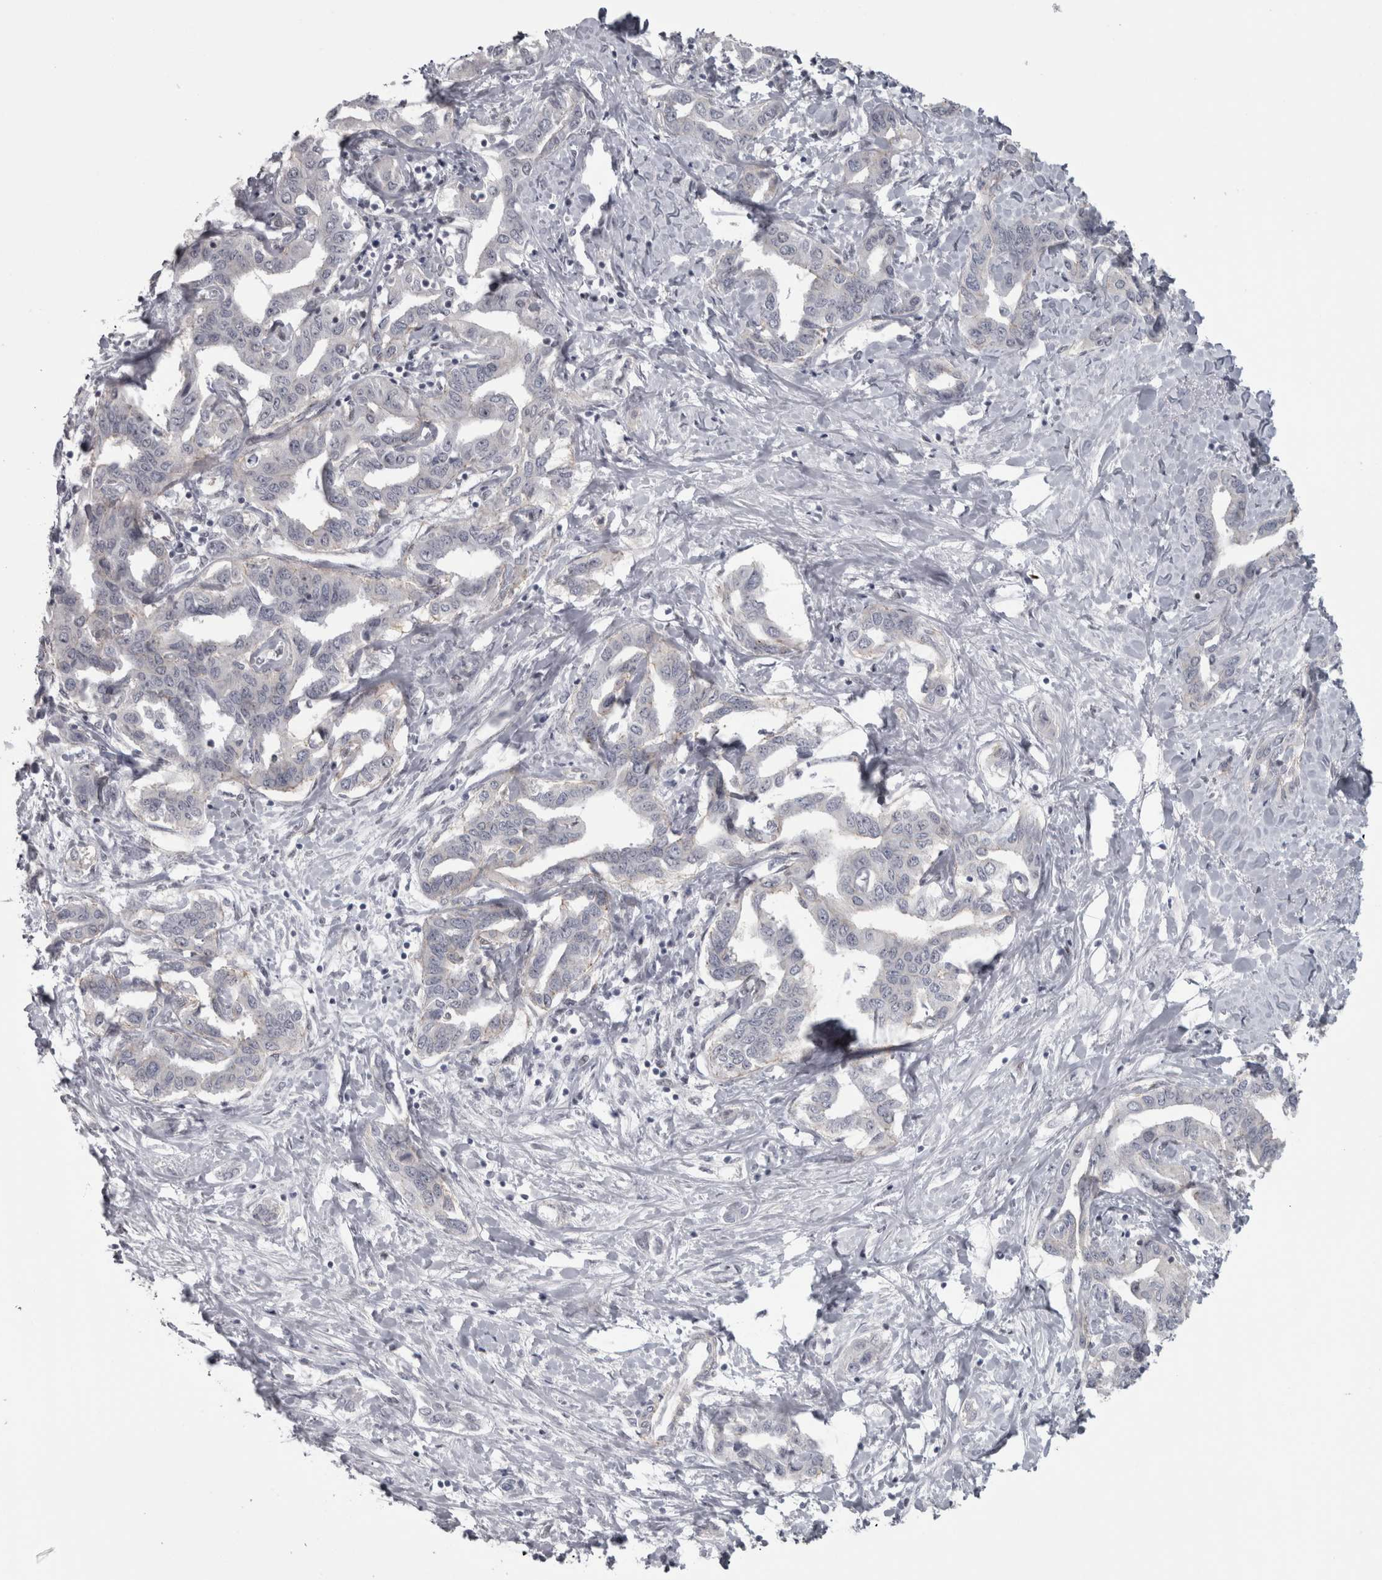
{"staining": {"intensity": "negative", "quantity": "none", "location": "none"}, "tissue": "liver cancer", "cell_type": "Tumor cells", "image_type": "cancer", "snomed": [{"axis": "morphology", "description": "Cholangiocarcinoma"}, {"axis": "topography", "description": "Liver"}], "caption": "Immunohistochemistry (IHC) image of neoplastic tissue: human liver cholangiocarcinoma stained with DAB reveals no significant protein expression in tumor cells.", "gene": "PPP1R12B", "patient": {"sex": "male", "age": 59}}